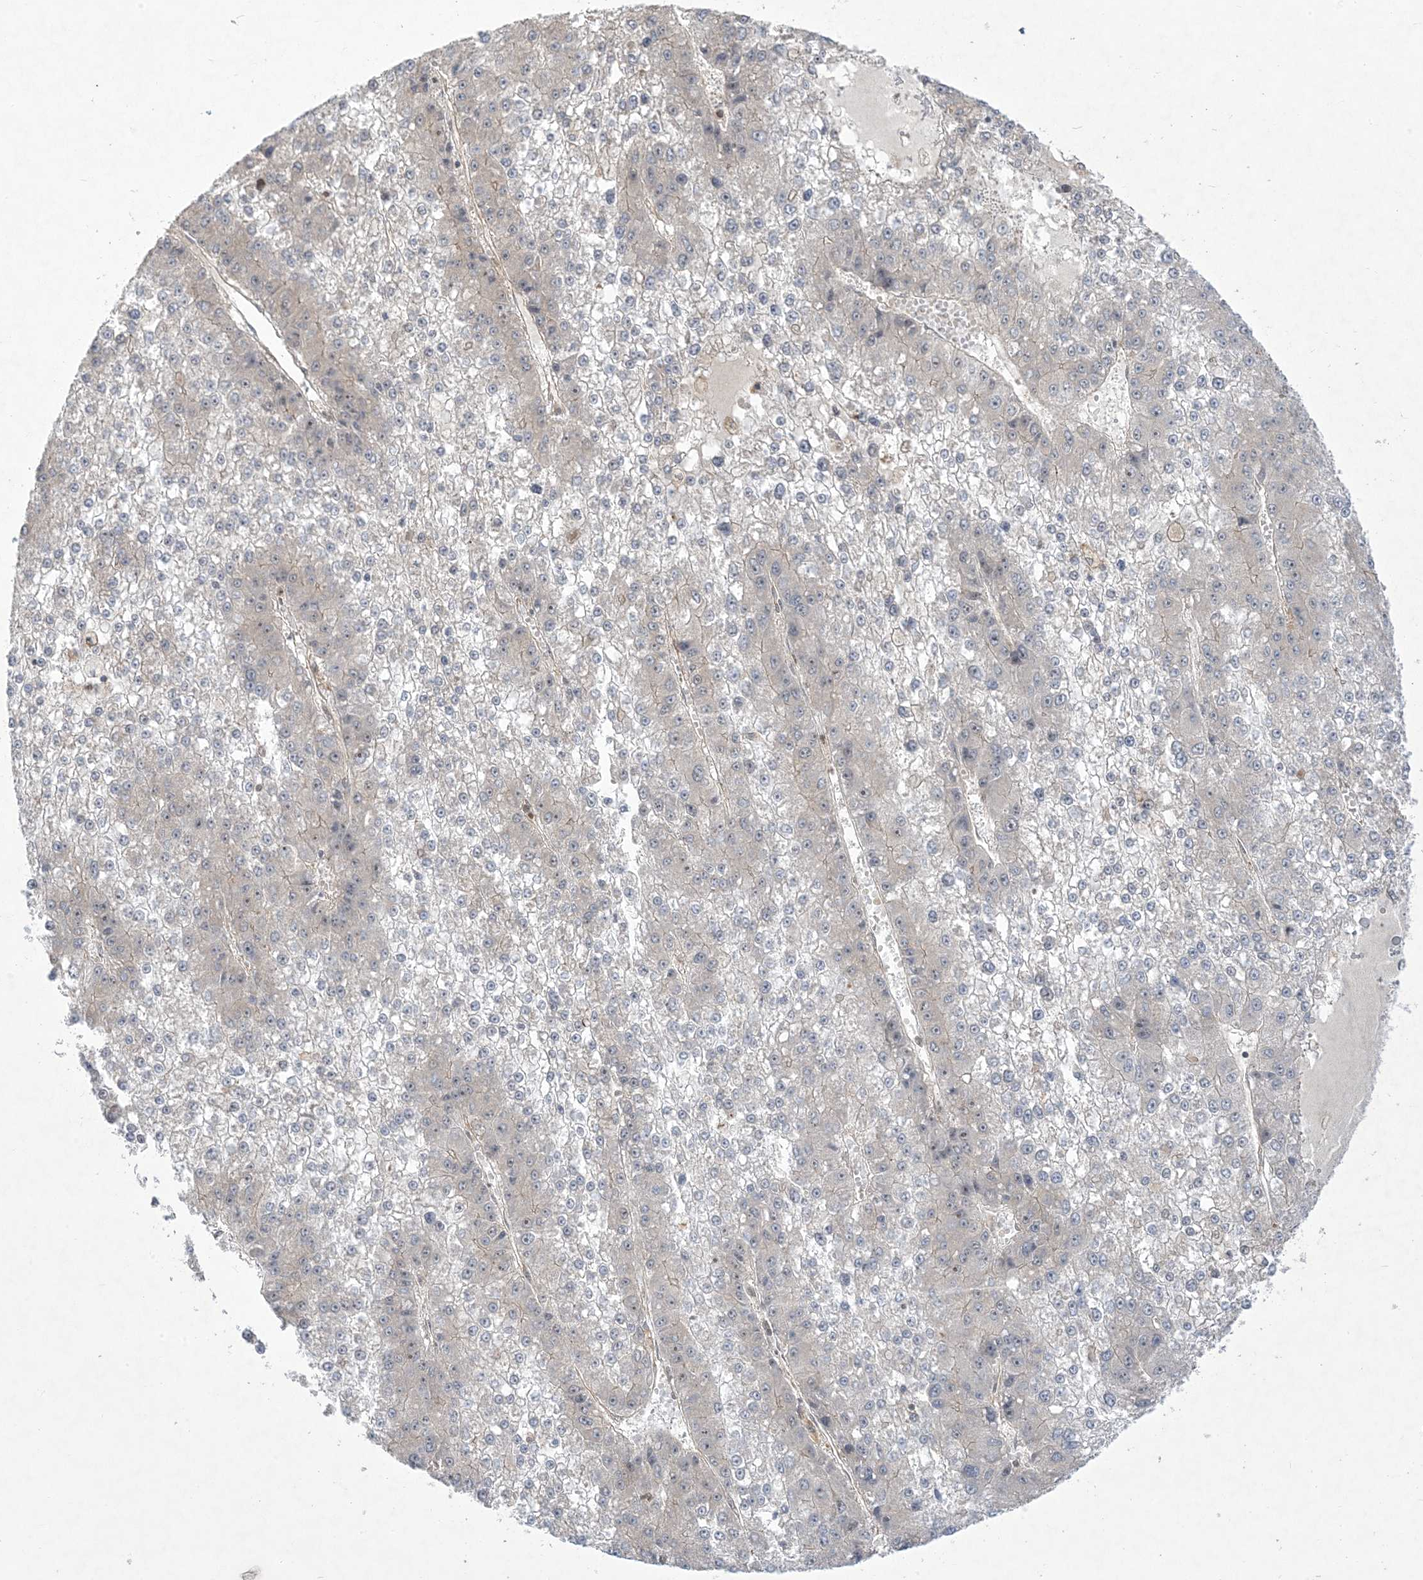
{"staining": {"intensity": "weak", "quantity": "<25%", "location": "nuclear"}, "tissue": "liver cancer", "cell_type": "Tumor cells", "image_type": "cancer", "snomed": [{"axis": "morphology", "description": "Carcinoma, Hepatocellular, NOS"}, {"axis": "topography", "description": "Liver"}], "caption": "Hepatocellular carcinoma (liver) was stained to show a protein in brown. There is no significant positivity in tumor cells.", "gene": "SOGA3", "patient": {"sex": "female", "age": 73}}